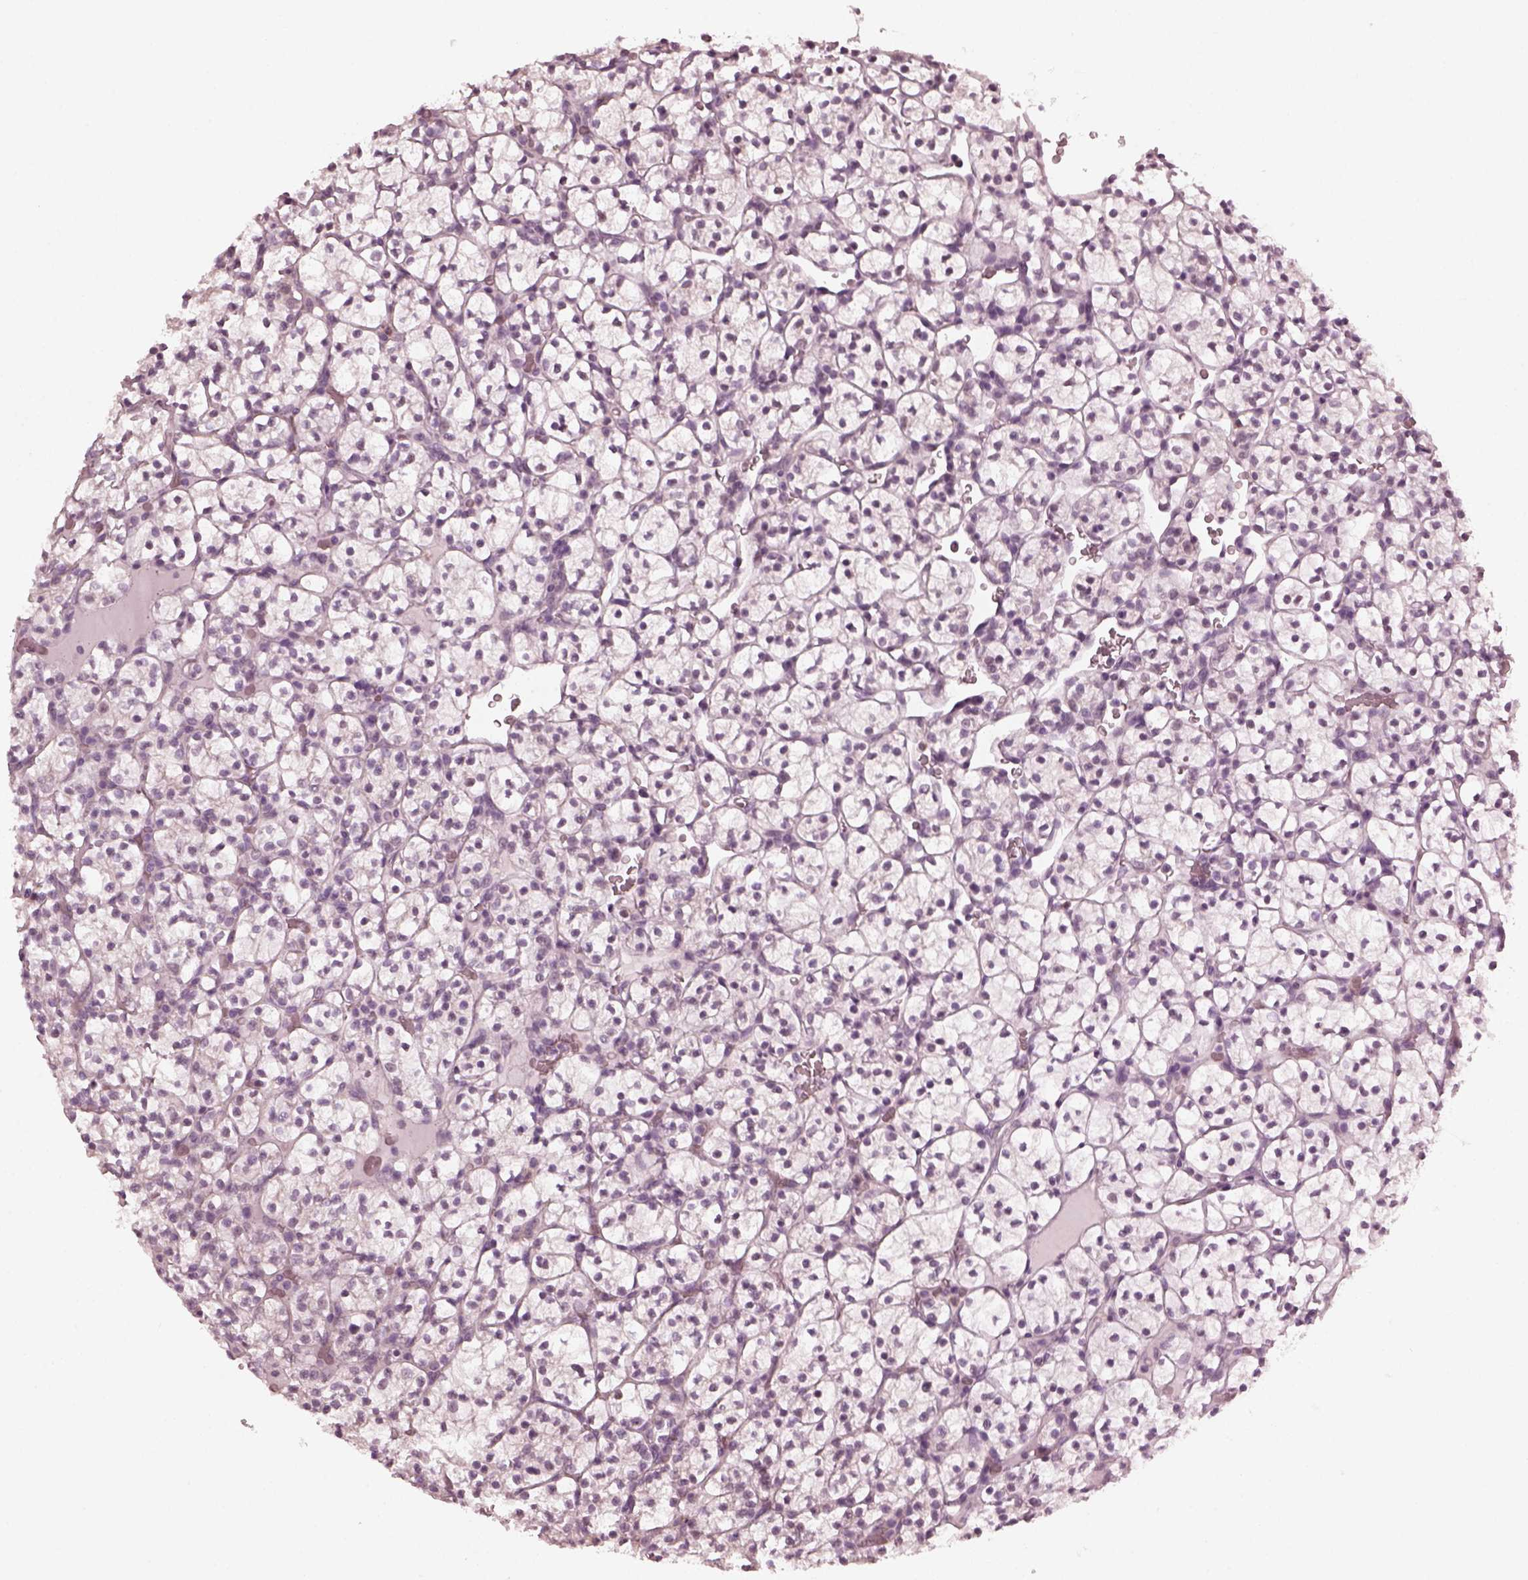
{"staining": {"intensity": "negative", "quantity": "none", "location": "none"}, "tissue": "renal cancer", "cell_type": "Tumor cells", "image_type": "cancer", "snomed": [{"axis": "morphology", "description": "Adenocarcinoma, NOS"}, {"axis": "topography", "description": "Kidney"}], "caption": "Immunohistochemistry (IHC) of renal cancer exhibits no staining in tumor cells.", "gene": "CCDC170", "patient": {"sex": "female", "age": 89}}